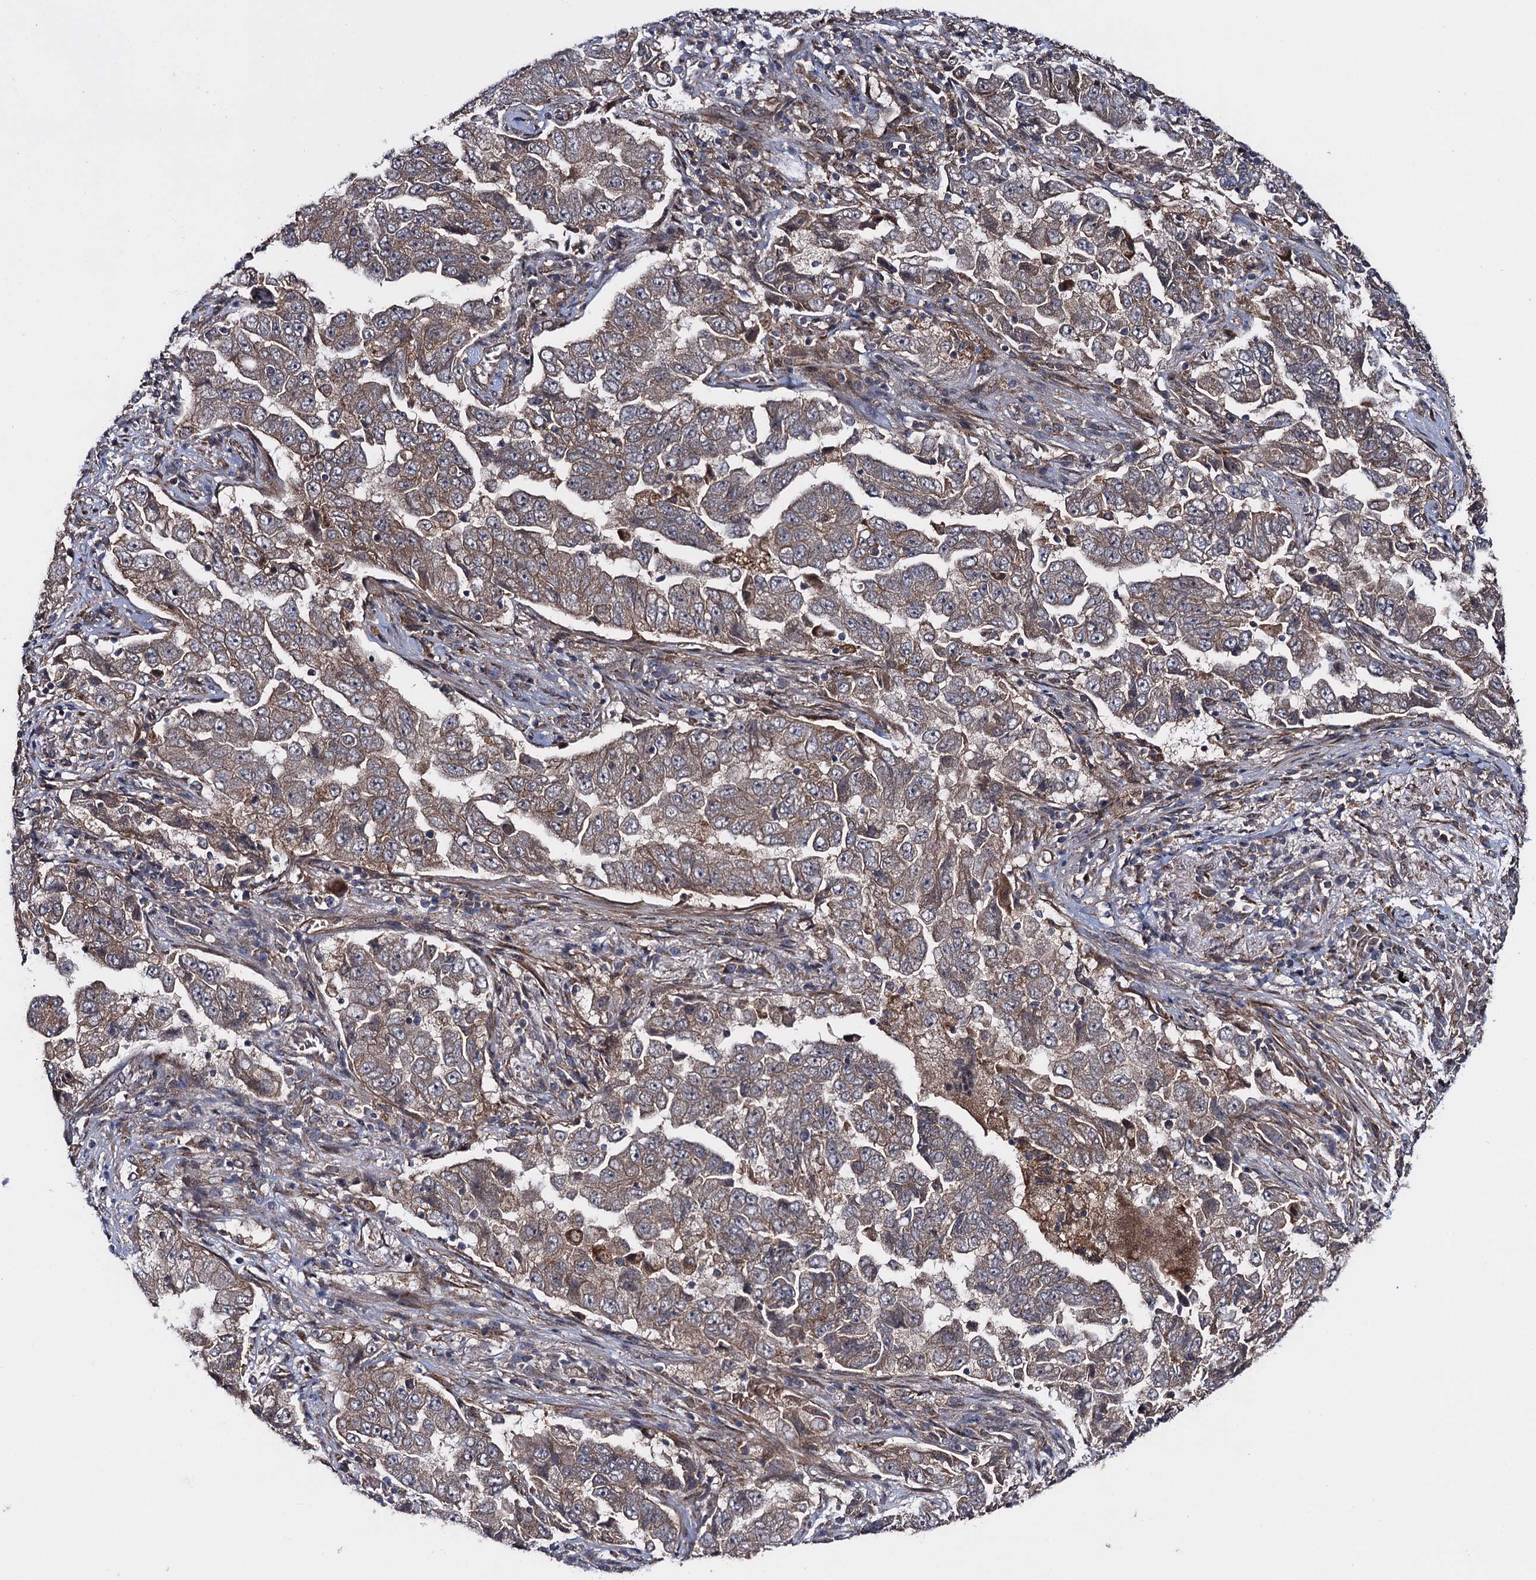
{"staining": {"intensity": "weak", "quantity": "25%-75%", "location": "cytoplasmic/membranous"}, "tissue": "lung cancer", "cell_type": "Tumor cells", "image_type": "cancer", "snomed": [{"axis": "morphology", "description": "Adenocarcinoma, NOS"}, {"axis": "topography", "description": "Lung"}], "caption": "Human lung cancer stained for a protein (brown) displays weak cytoplasmic/membranous positive expression in about 25%-75% of tumor cells.", "gene": "HAUS1", "patient": {"sex": "female", "age": 51}}